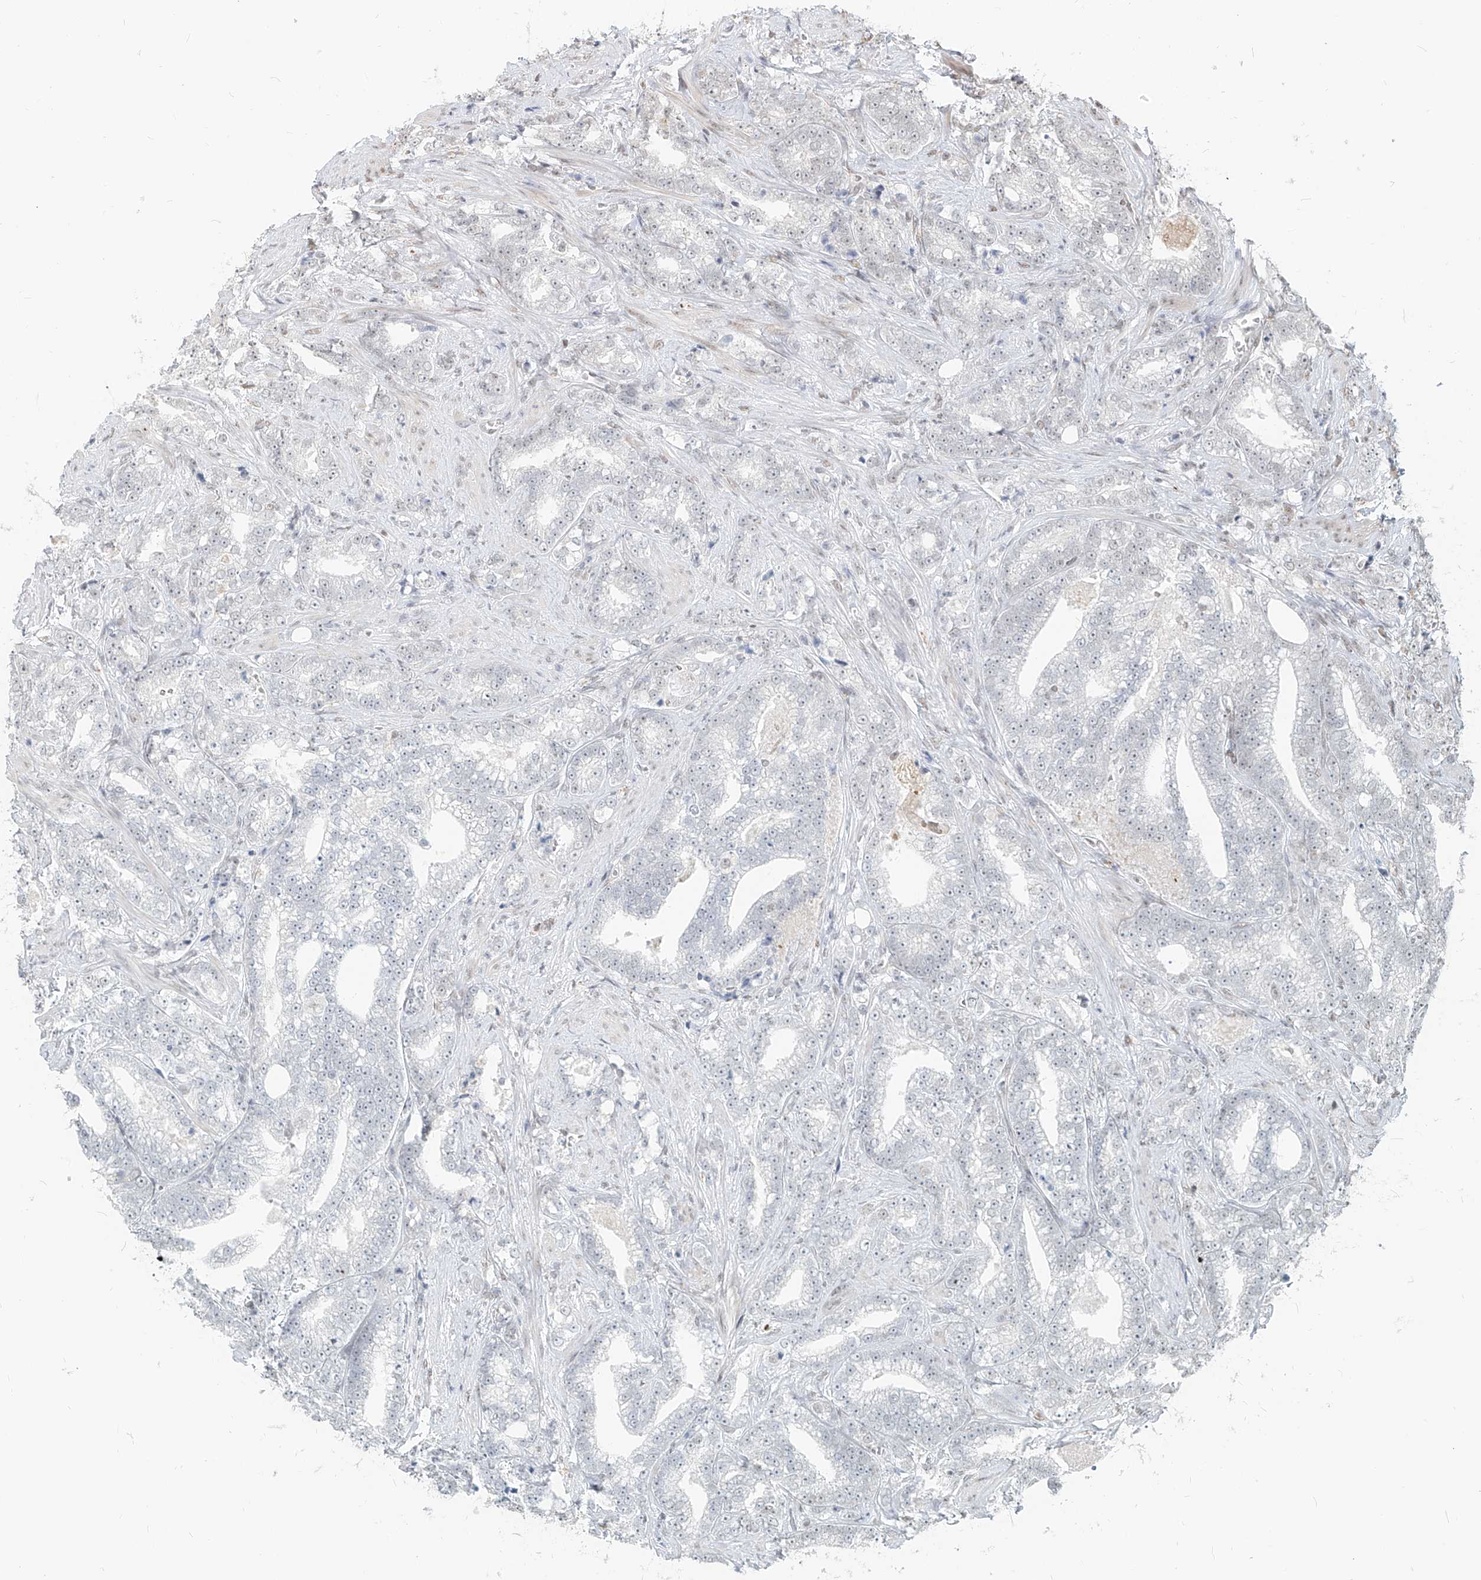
{"staining": {"intensity": "weak", "quantity": "<25%", "location": "nuclear"}, "tissue": "prostate cancer", "cell_type": "Tumor cells", "image_type": "cancer", "snomed": [{"axis": "morphology", "description": "Adenocarcinoma, High grade"}, {"axis": "topography", "description": "Prostate and seminal vesicle, NOS"}], "caption": "DAB (3,3'-diaminobenzidine) immunohistochemical staining of human high-grade adenocarcinoma (prostate) exhibits no significant expression in tumor cells.", "gene": "SASH1", "patient": {"sex": "male", "age": 67}}